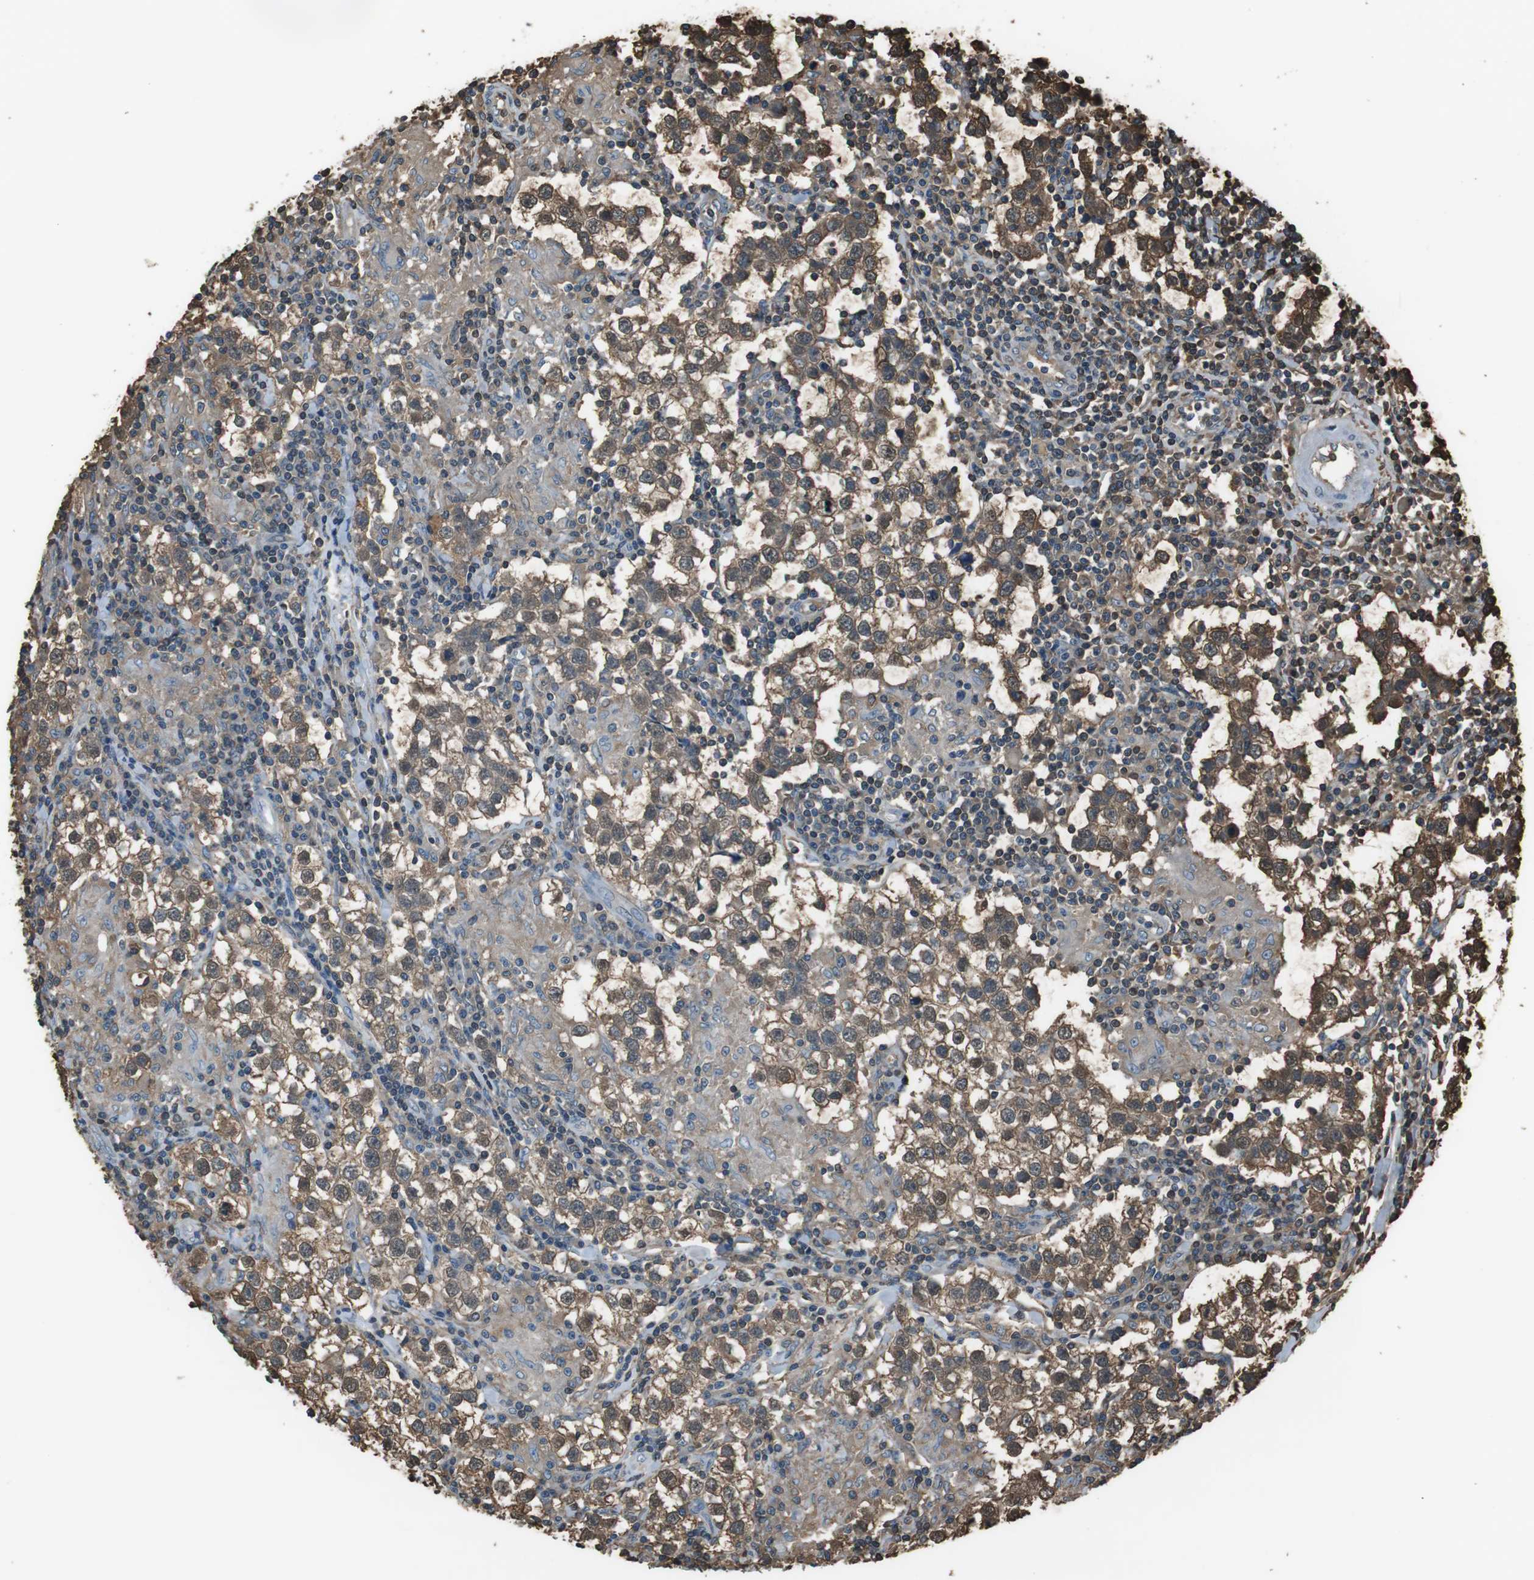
{"staining": {"intensity": "weak", "quantity": ">75%", "location": "cytoplasmic/membranous"}, "tissue": "testis cancer", "cell_type": "Tumor cells", "image_type": "cancer", "snomed": [{"axis": "morphology", "description": "Seminoma, NOS"}, {"axis": "morphology", "description": "Carcinoma, Embryonal, NOS"}, {"axis": "topography", "description": "Testis"}], "caption": "Protein analysis of embryonal carcinoma (testis) tissue displays weak cytoplasmic/membranous staining in about >75% of tumor cells. Ihc stains the protein of interest in brown and the nuclei are stained blue.", "gene": "TWSG1", "patient": {"sex": "male", "age": 36}}